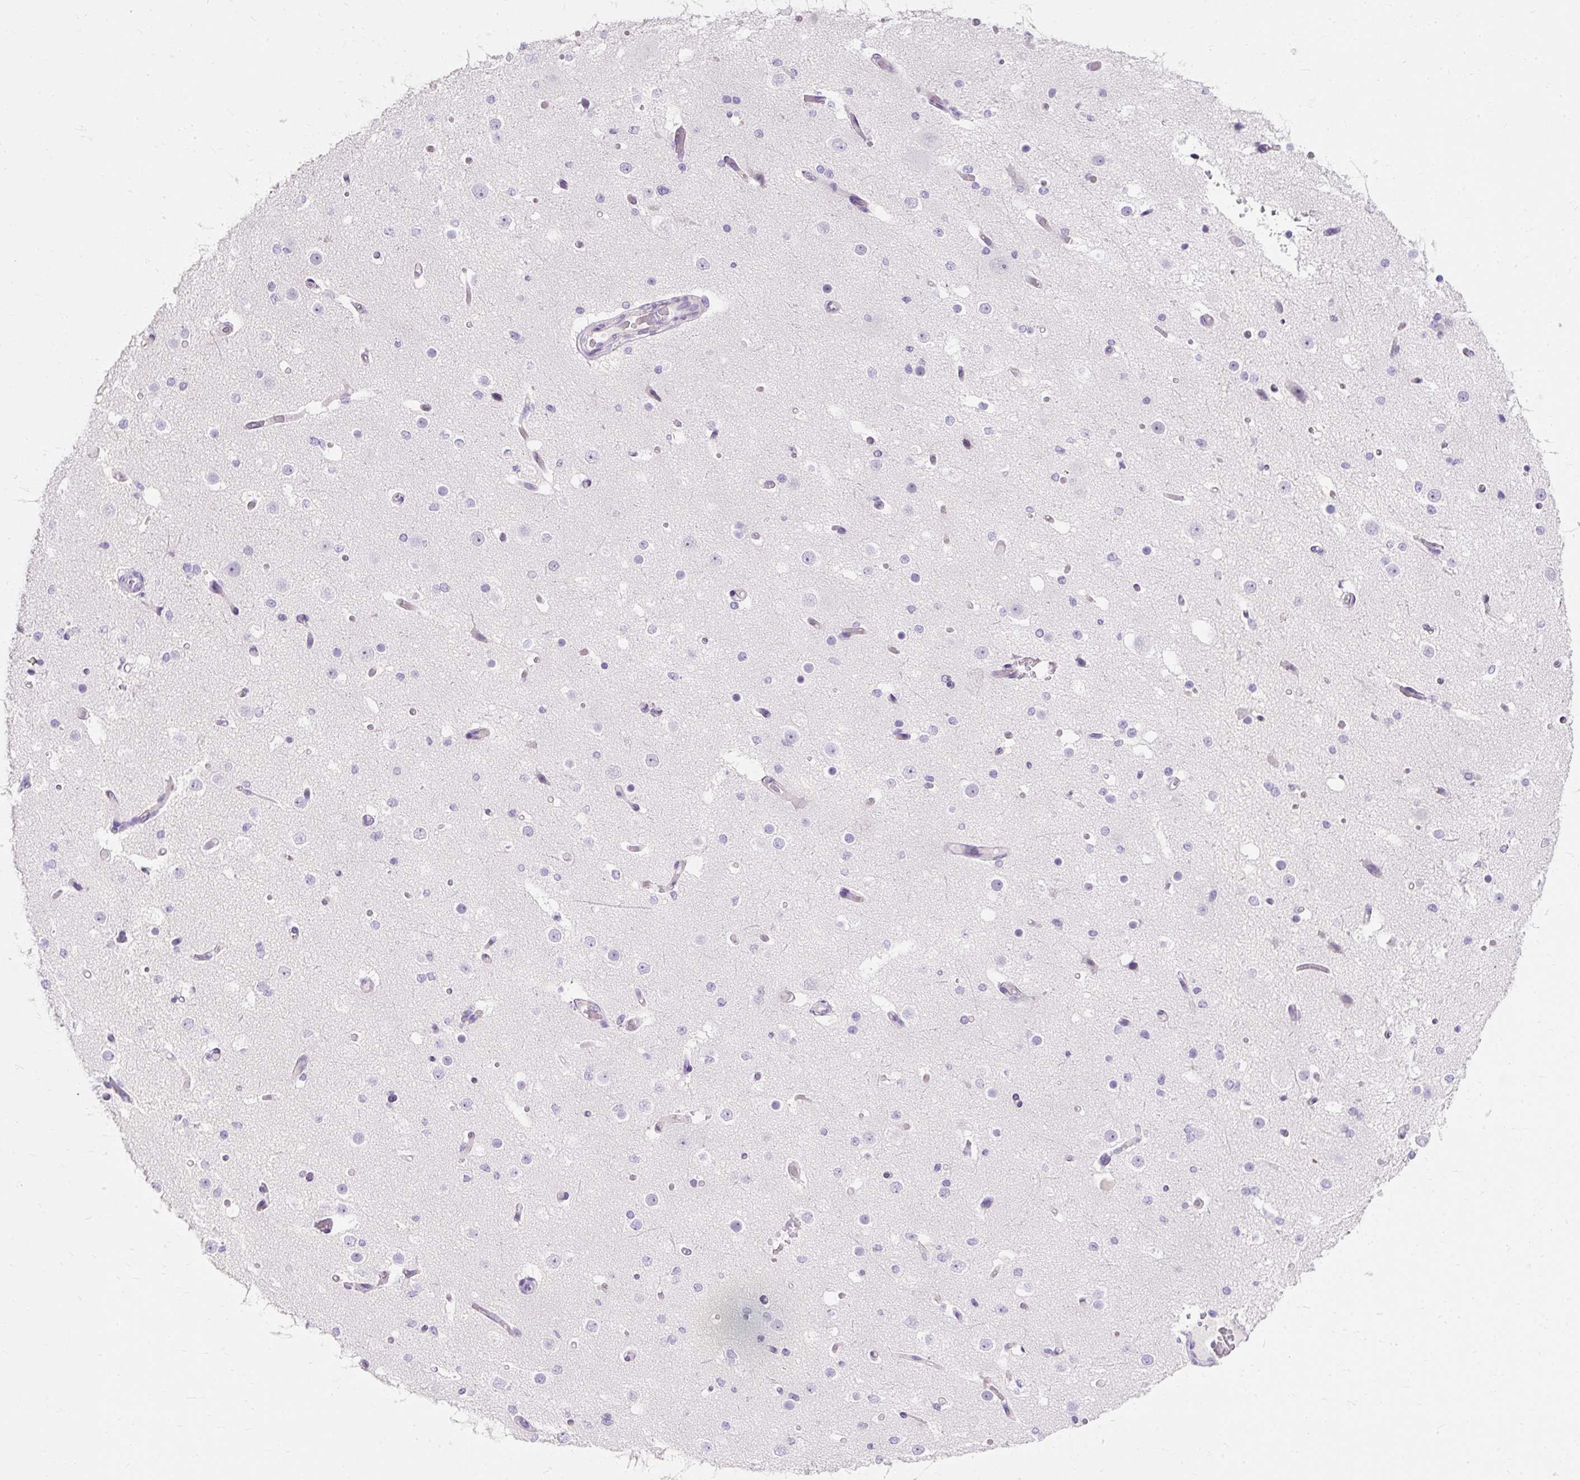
{"staining": {"intensity": "negative", "quantity": "none", "location": "none"}, "tissue": "cerebral cortex", "cell_type": "Endothelial cells", "image_type": "normal", "snomed": [{"axis": "morphology", "description": "Normal tissue, NOS"}, {"axis": "morphology", "description": "Inflammation, NOS"}, {"axis": "topography", "description": "Cerebral cortex"}], "caption": "A histopathology image of human cerebral cortex is negative for staining in endothelial cells. The staining was performed using DAB to visualize the protein expression in brown, while the nuclei were stained in blue with hematoxylin (Magnification: 20x).", "gene": "TMEM213", "patient": {"sex": "male", "age": 6}}